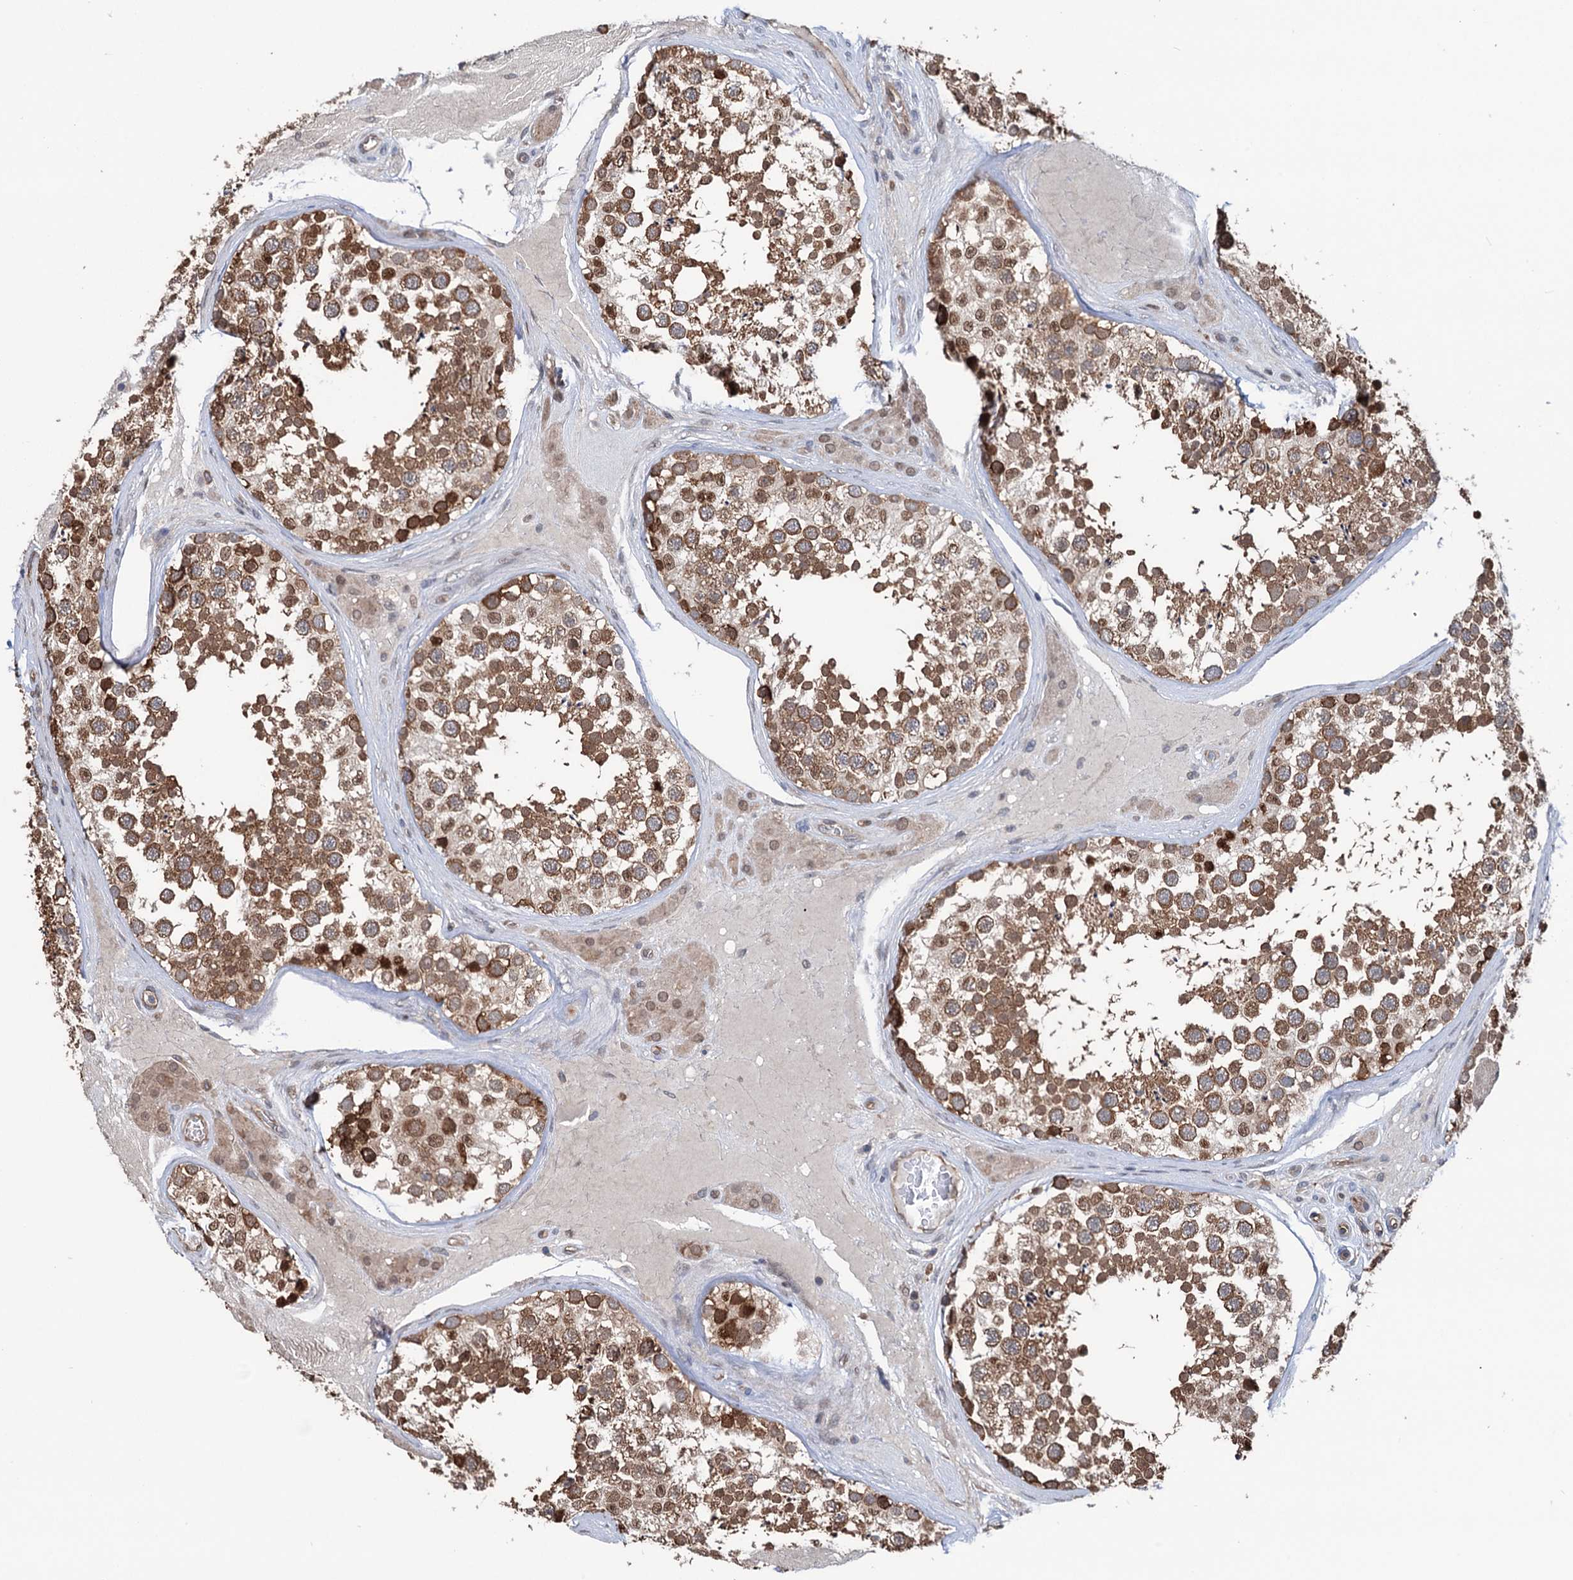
{"staining": {"intensity": "moderate", "quantity": ">75%", "location": "cytoplasmic/membranous,nuclear"}, "tissue": "testis", "cell_type": "Cells in seminiferous ducts", "image_type": "normal", "snomed": [{"axis": "morphology", "description": "Normal tissue, NOS"}, {"axis": "topography", "description": "Testis"}], "caption": "Cells in seminiferous ducts display moderate cytoplasmic/membranous,nuclear staining in about >75% of cells in normal testis.", "gene": "NCAPD2", "patient": {"sex": "male", "age": 46}}